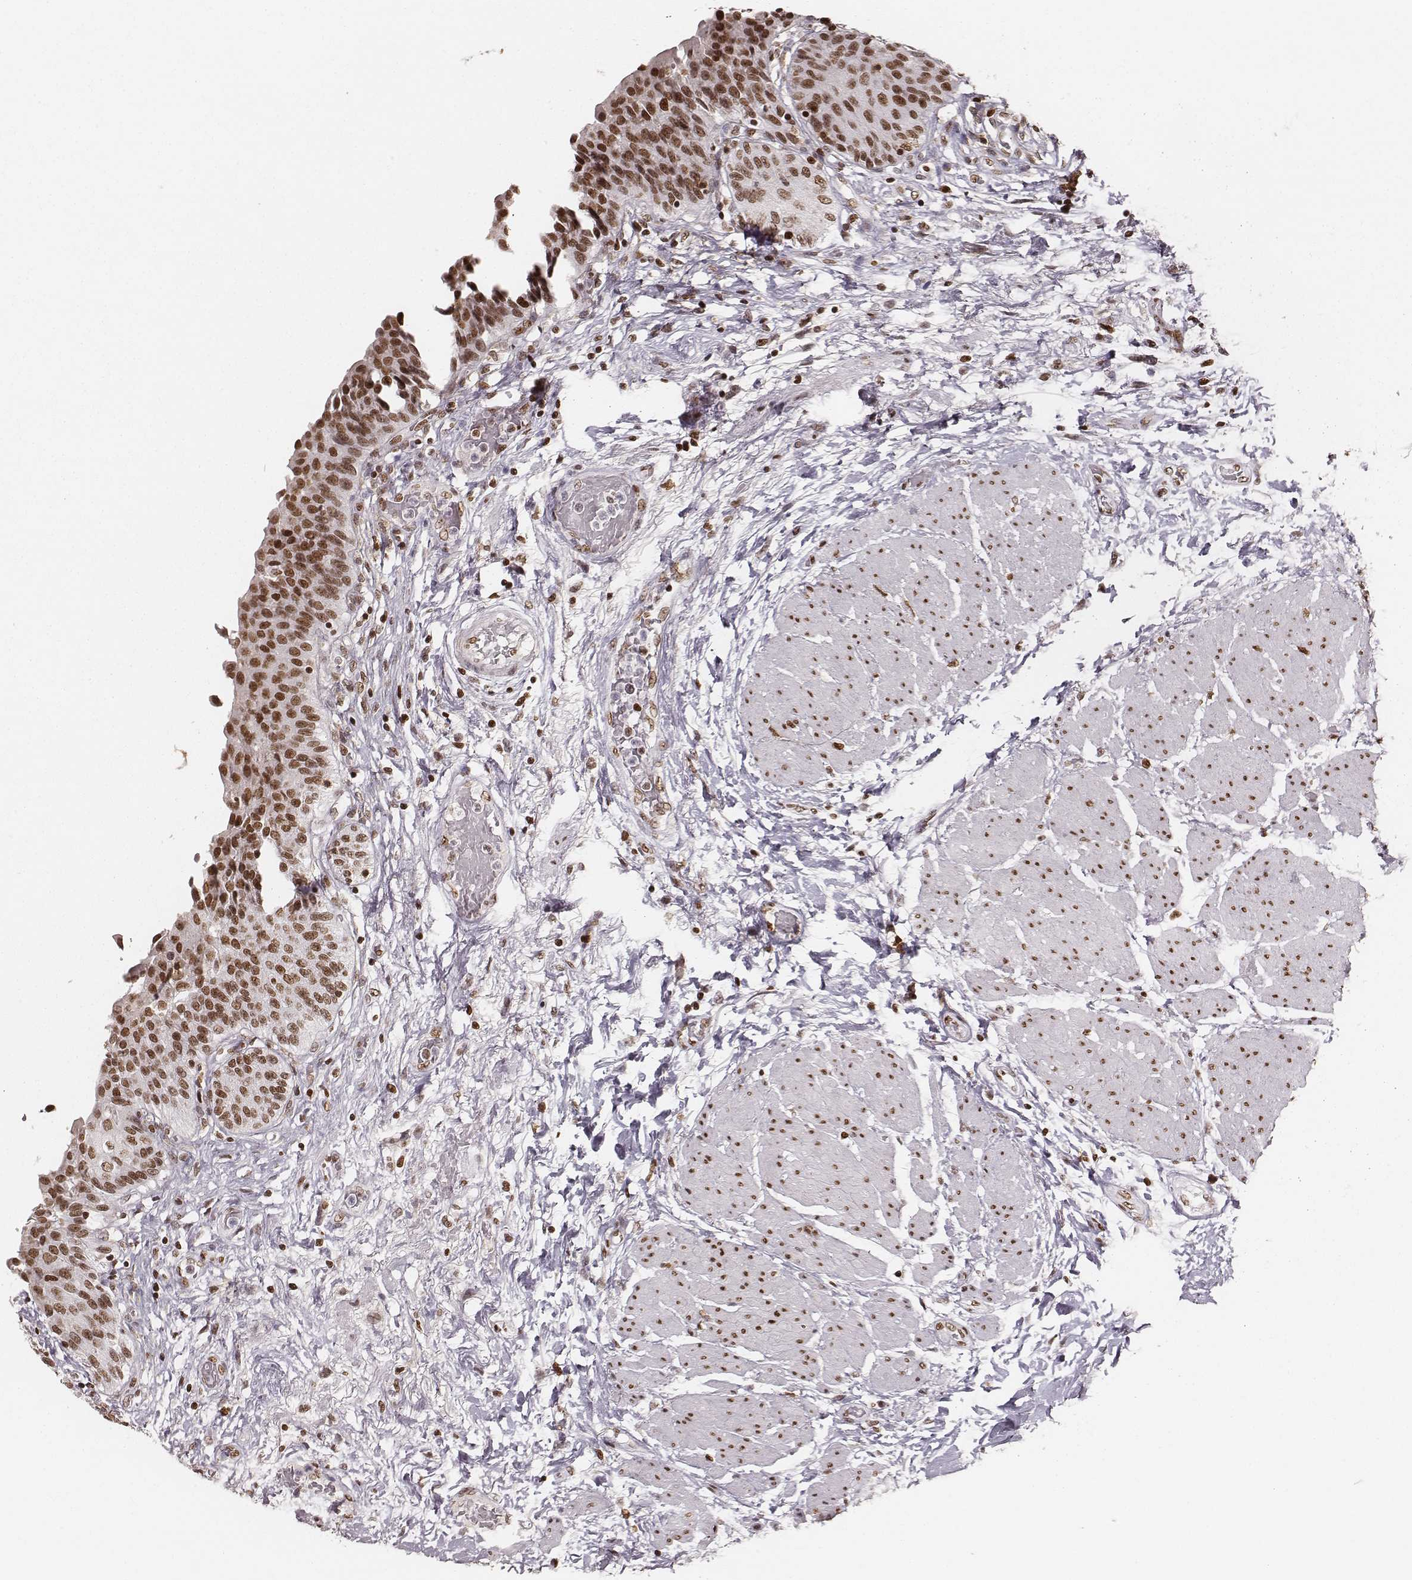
{"staining": {"intensity": "strong", "quantity": ">75%", "location": "nuclear"}, "tissue": "urinary bladder", "cell_type": "Urothelial cells", "image_type": "normal", "snomed": [{"axis": "morphology", "description": "Normal tissue, NOS"}, {"axis": "morphology", "description": "Metaplasia, NOS"}, {"axis": "topography", "description": "Urinary bladder"}], "caption": "Immunohistochemistry (IHC) image of normal human urinary bladder stained for a protein (brown), which reveals high levels of strong nuclear staining in about >75% of urothelial cells.", "gene": "PARP1", "patient": {"sex": "male", "age": 68}}